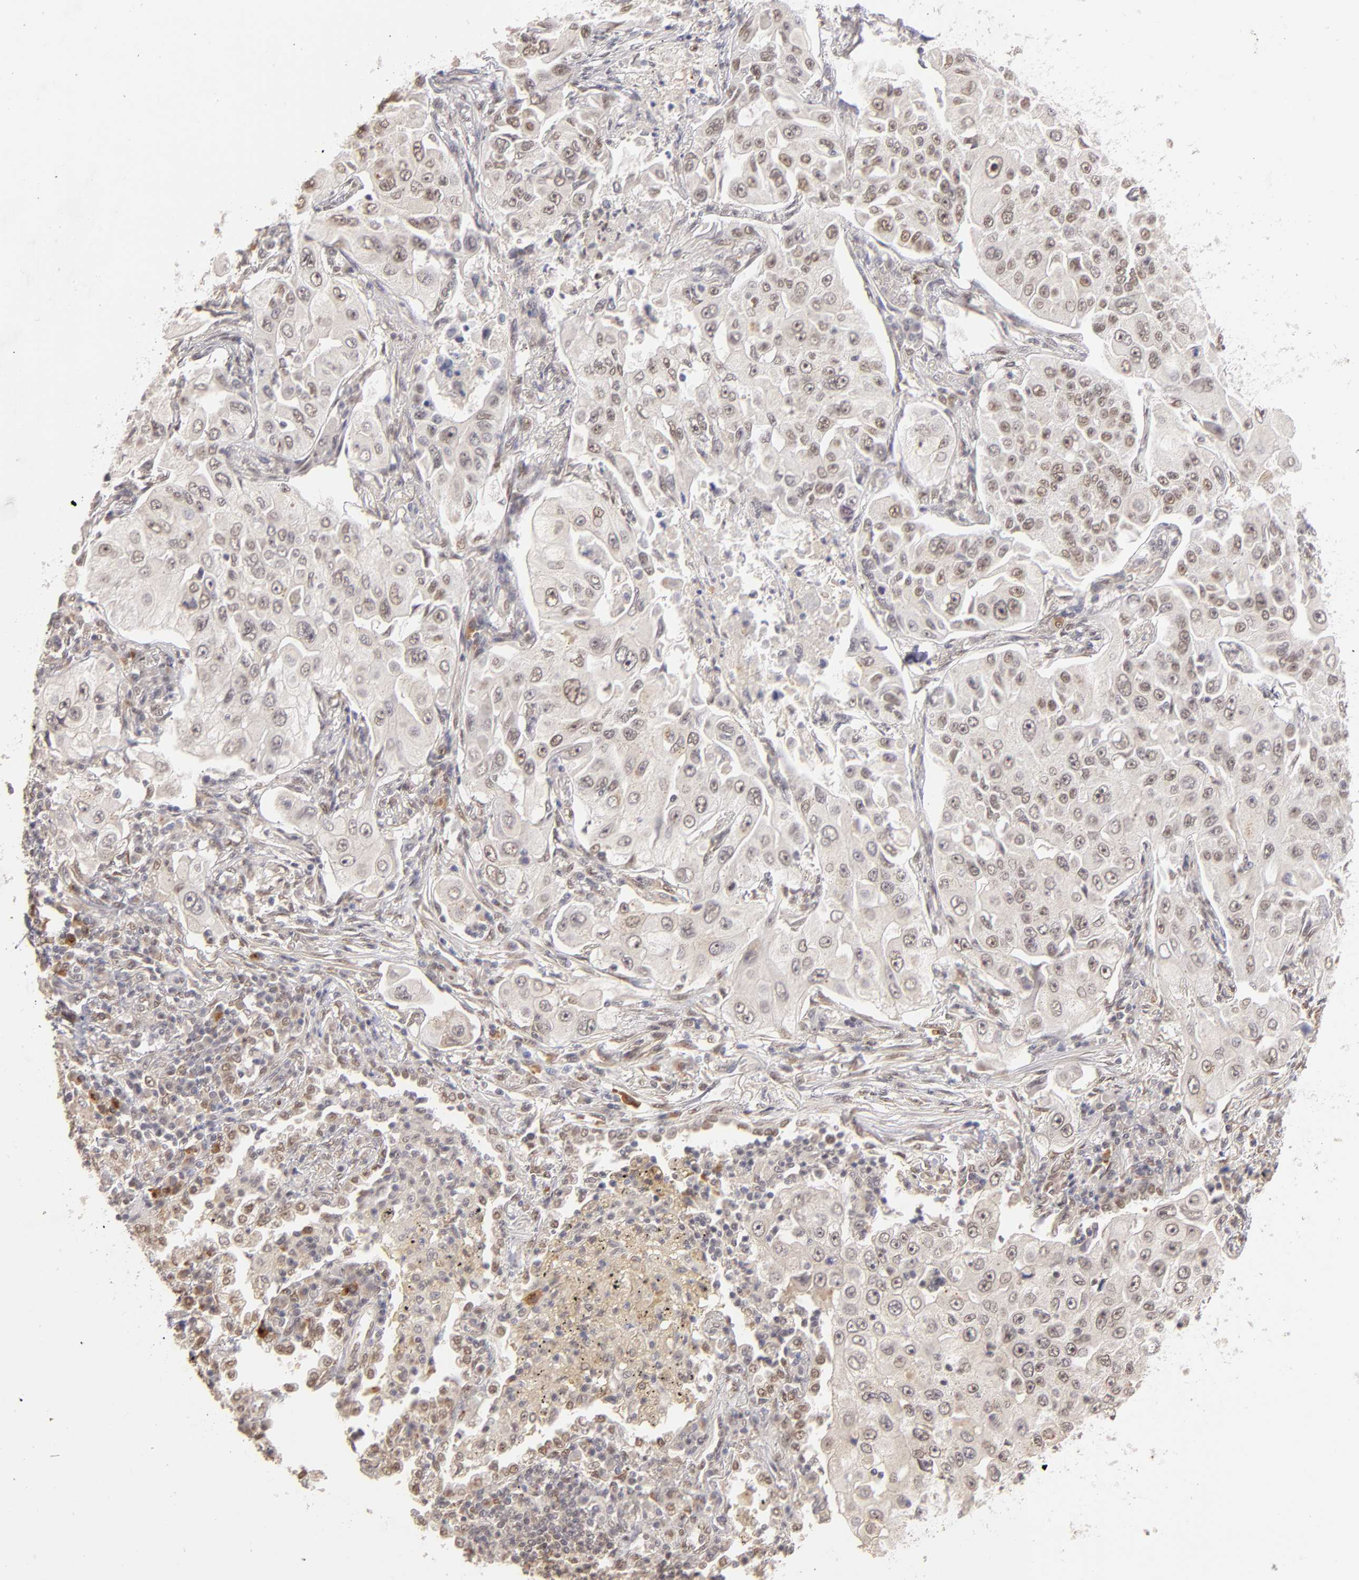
{"staining": {"intensity": "weak", "quantity": "25%-75%", "location": "nuclear"}, "tissue": "lung cancer", "cell_type": "Tumor cells", "image_type": "cancer", "snomed": [{"axis": "morphology", "description": "Adenocarcinoma, NOS"}, {"axis": "topography", "description": "Lung"}], "caption": "Adenocarcinoma (lung) stained with a protein marker shows weak staining in tumor cells.", "gene": "NFE2", "patient": {"sex": "male", "age": 84}}